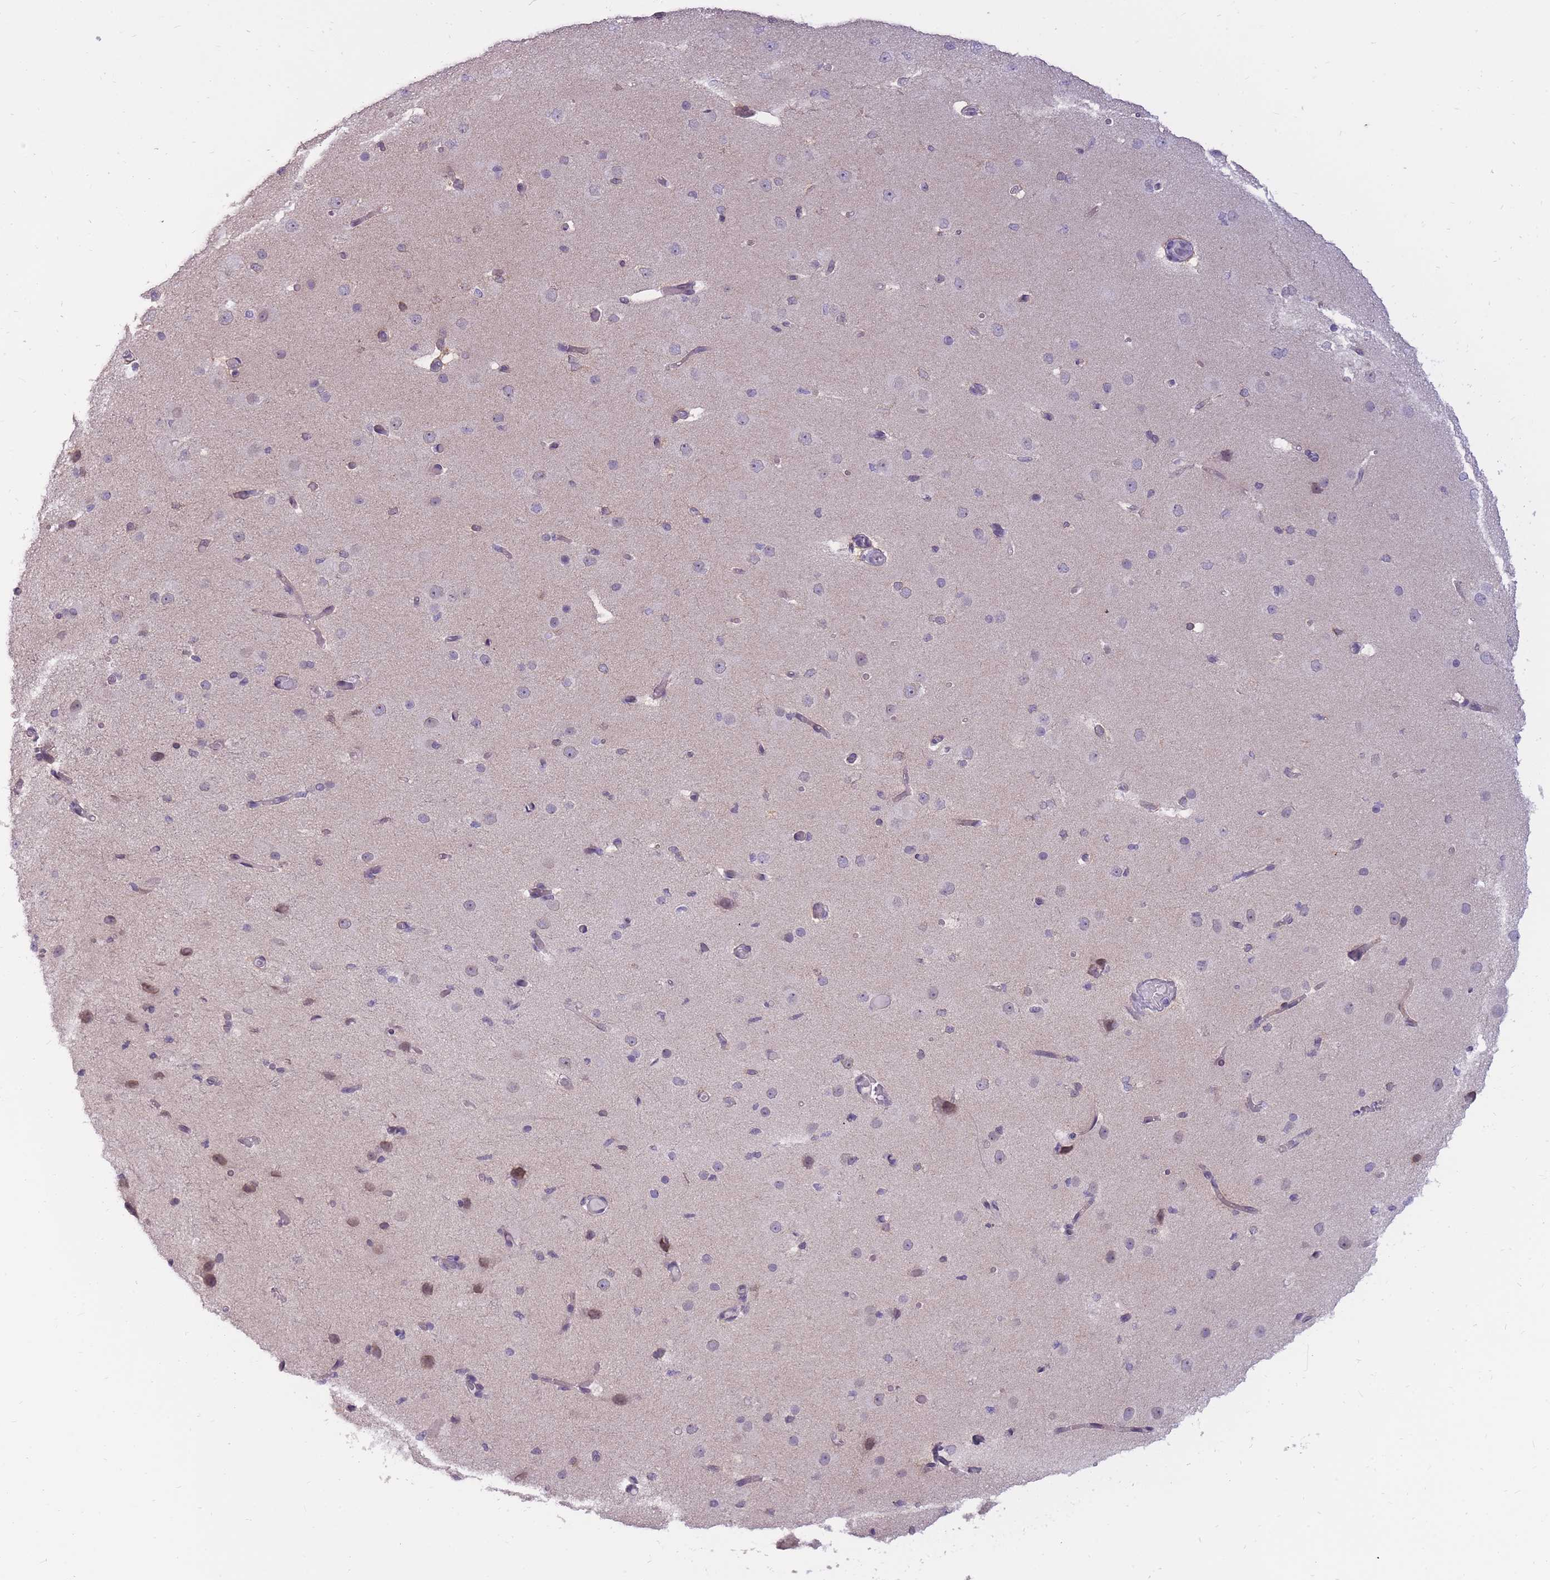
{"staining": {"intensity": "weak", "quantity": ">75%", "location": "cytoplasmic/membranous"}, "tissue": "cerebral cortex", "cell_type": "Endothelial cells", "image_type": "normal", "snomed": [{"axis": "morphology", "description": "Normal tissue, NOS"}, {"axis": "morphology", "description": "Inflammation, NOS"}, {"axis": "topography", "description": "Cerebral cortex"}], "caption": "Brown immunohistochemical staining in normal cerebral cortex demonstrates weak cytoplasmic/membranous staining in approximately >75% of endothelial cells.", "gene": "POM121C", "patient": {"sex": "male", "age": 6}}